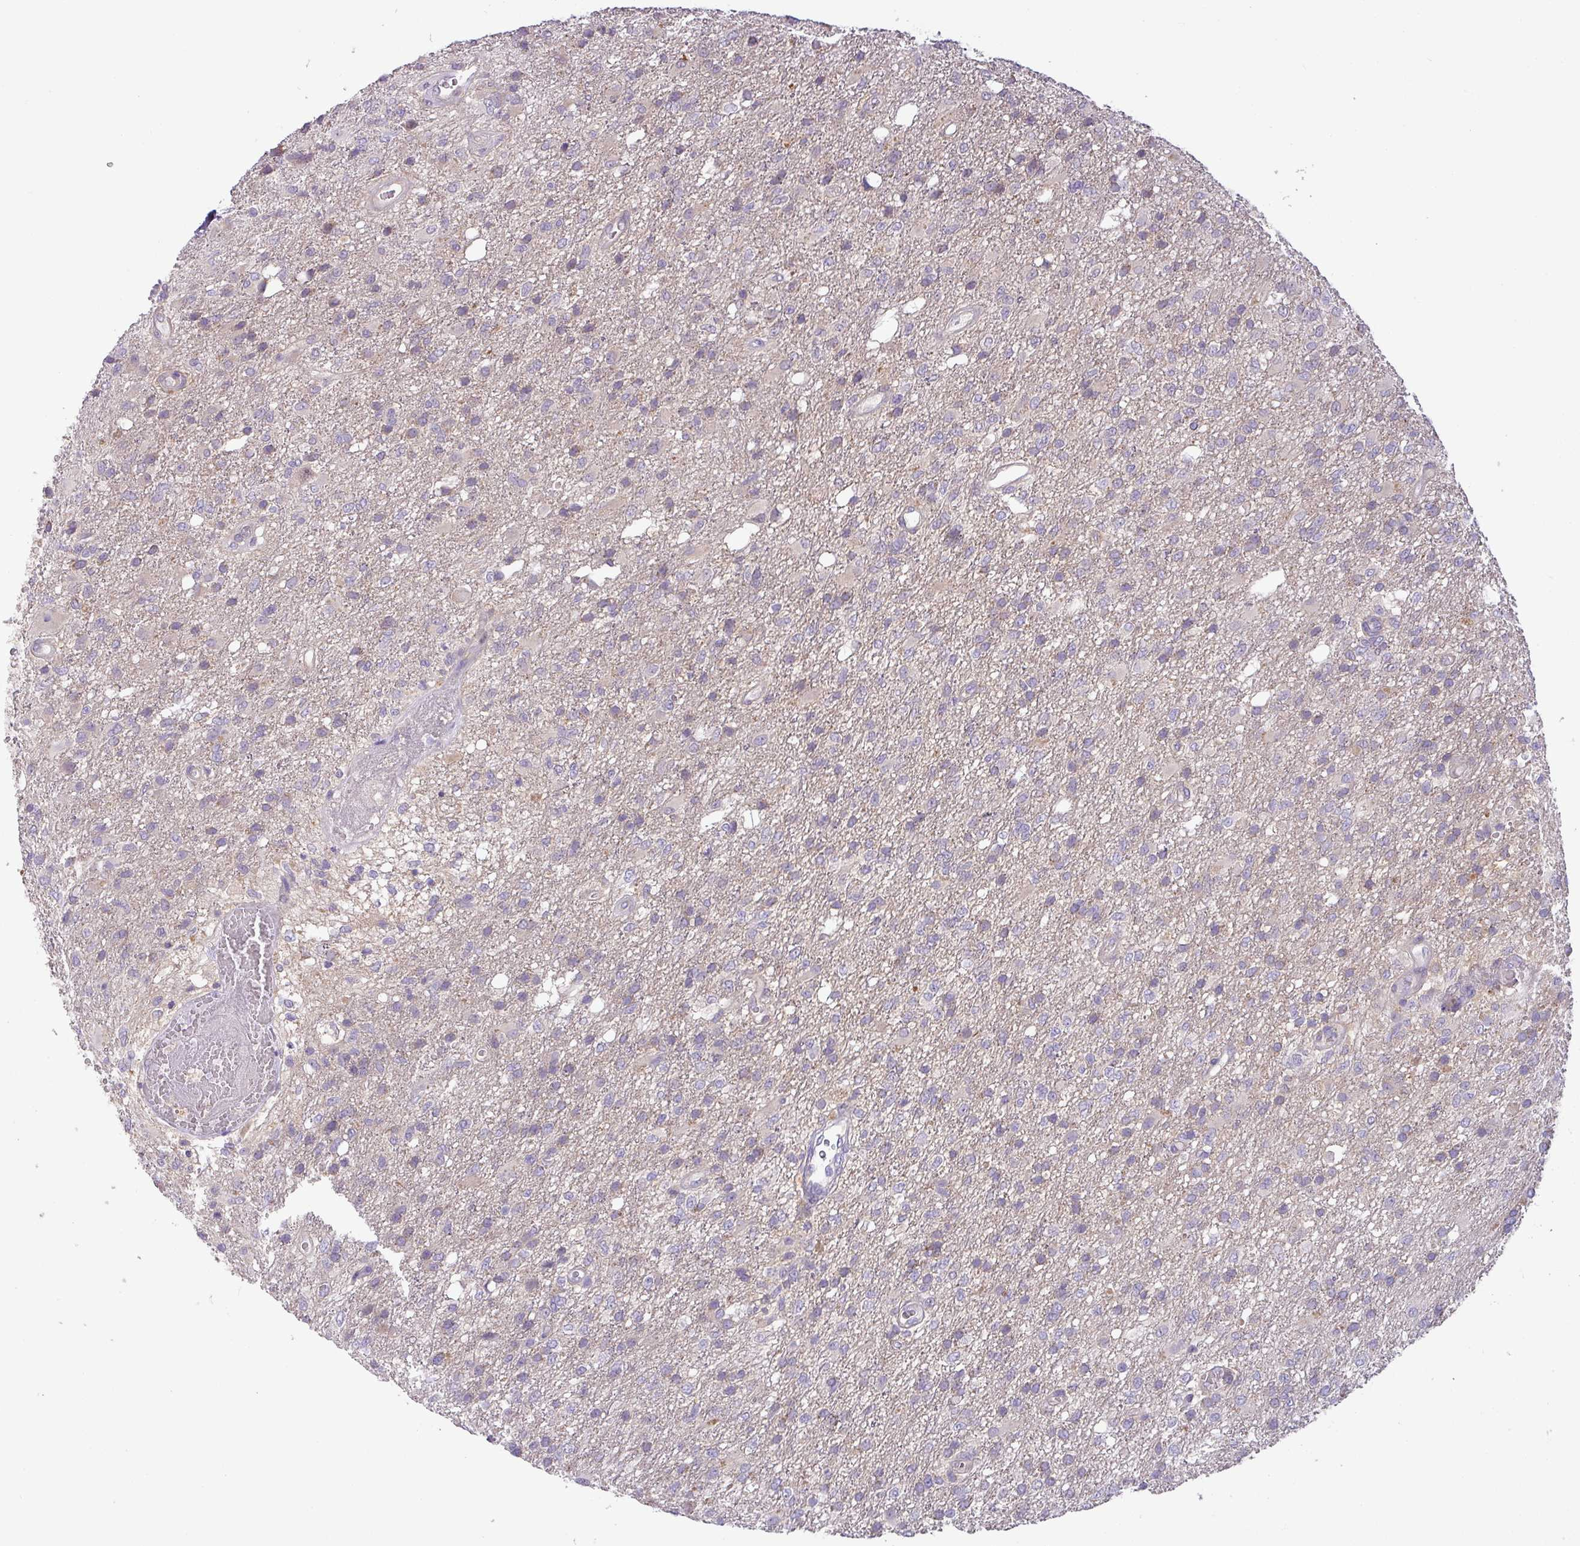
{"staining": {"intensity": "negative", "quantity": "none", "location": "none"}, "tissue": "glioma", "cell_type": "Tumor cells", "image_type": "cancer", "snomed": [{"axis": "morphology", "description": "Glioma, malignant, High grade"}, {"axis": "topography", "description": "Brain"}], "caption": "This is a histopathology image of immunohistochemistry staining of malignant glioma (high-grade), which shows no positivity in tumor cells.", "gene": "GALNT12", "patient": {"sex": "female", "age": 74}}